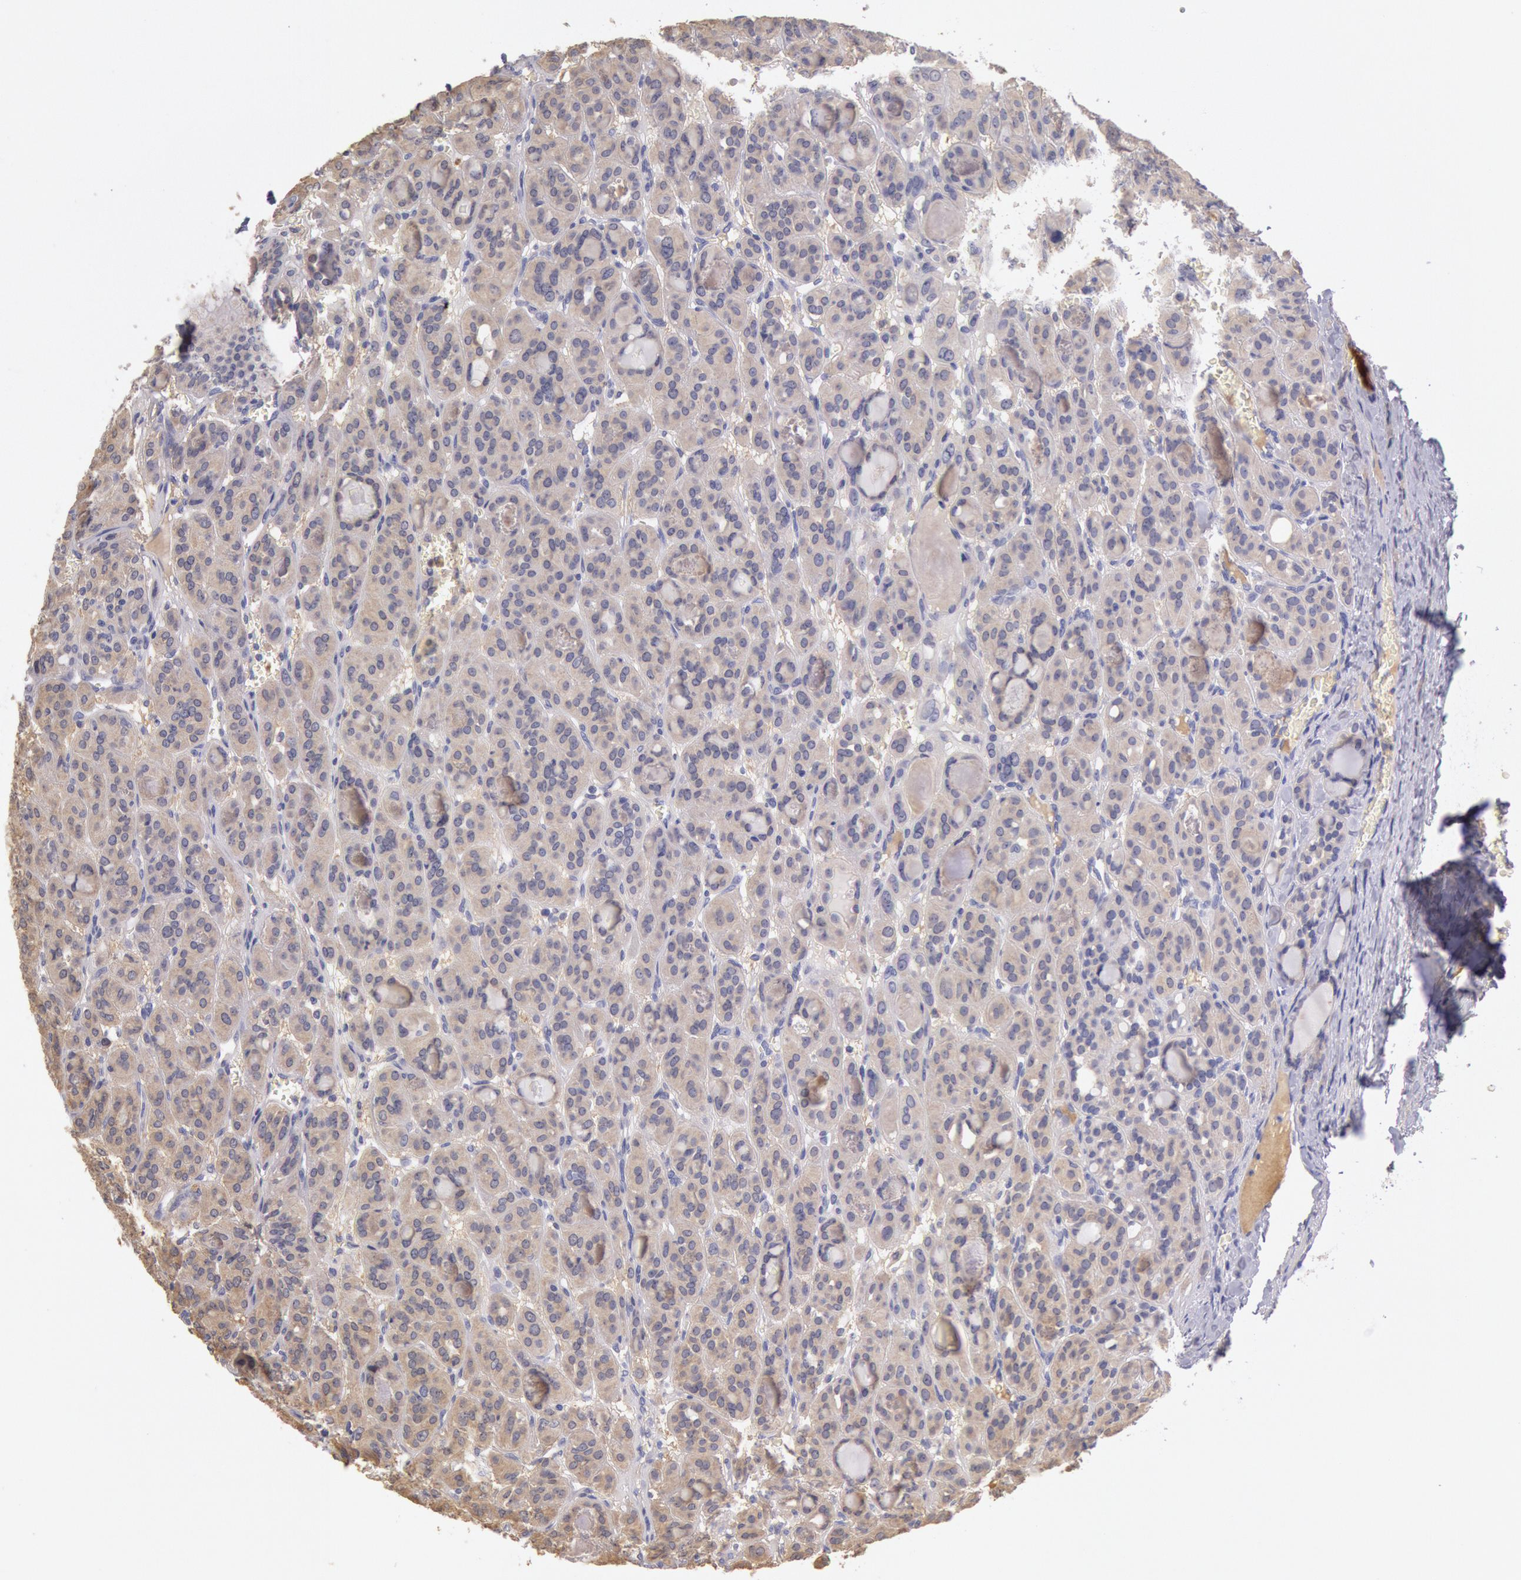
{"staining": {"intensity": "negative", "quantity": "none", "location": "none"}, "tissue": "thyroid cancer", "cell_type": "Tumor cells", "image_type": "cancer", "snomed": [{"axis": "morphology", "description": "Follicular adenoma carcinoma, NOS"}, {"axis": "topography", "description": "Thyroid gland"}], "caption": "High magnification brightfield microscopy of follicular adenoma carcinoma (thyroid) stained with DAB (brown) and counterstained with hematoxylin (blue): tumor cells show no significant staining. (DAB immunohistochemistry visualized using brightfield microscopy, high magnification).", "gene": "C1R", "patient": {"sex": "female", "age": 71}}